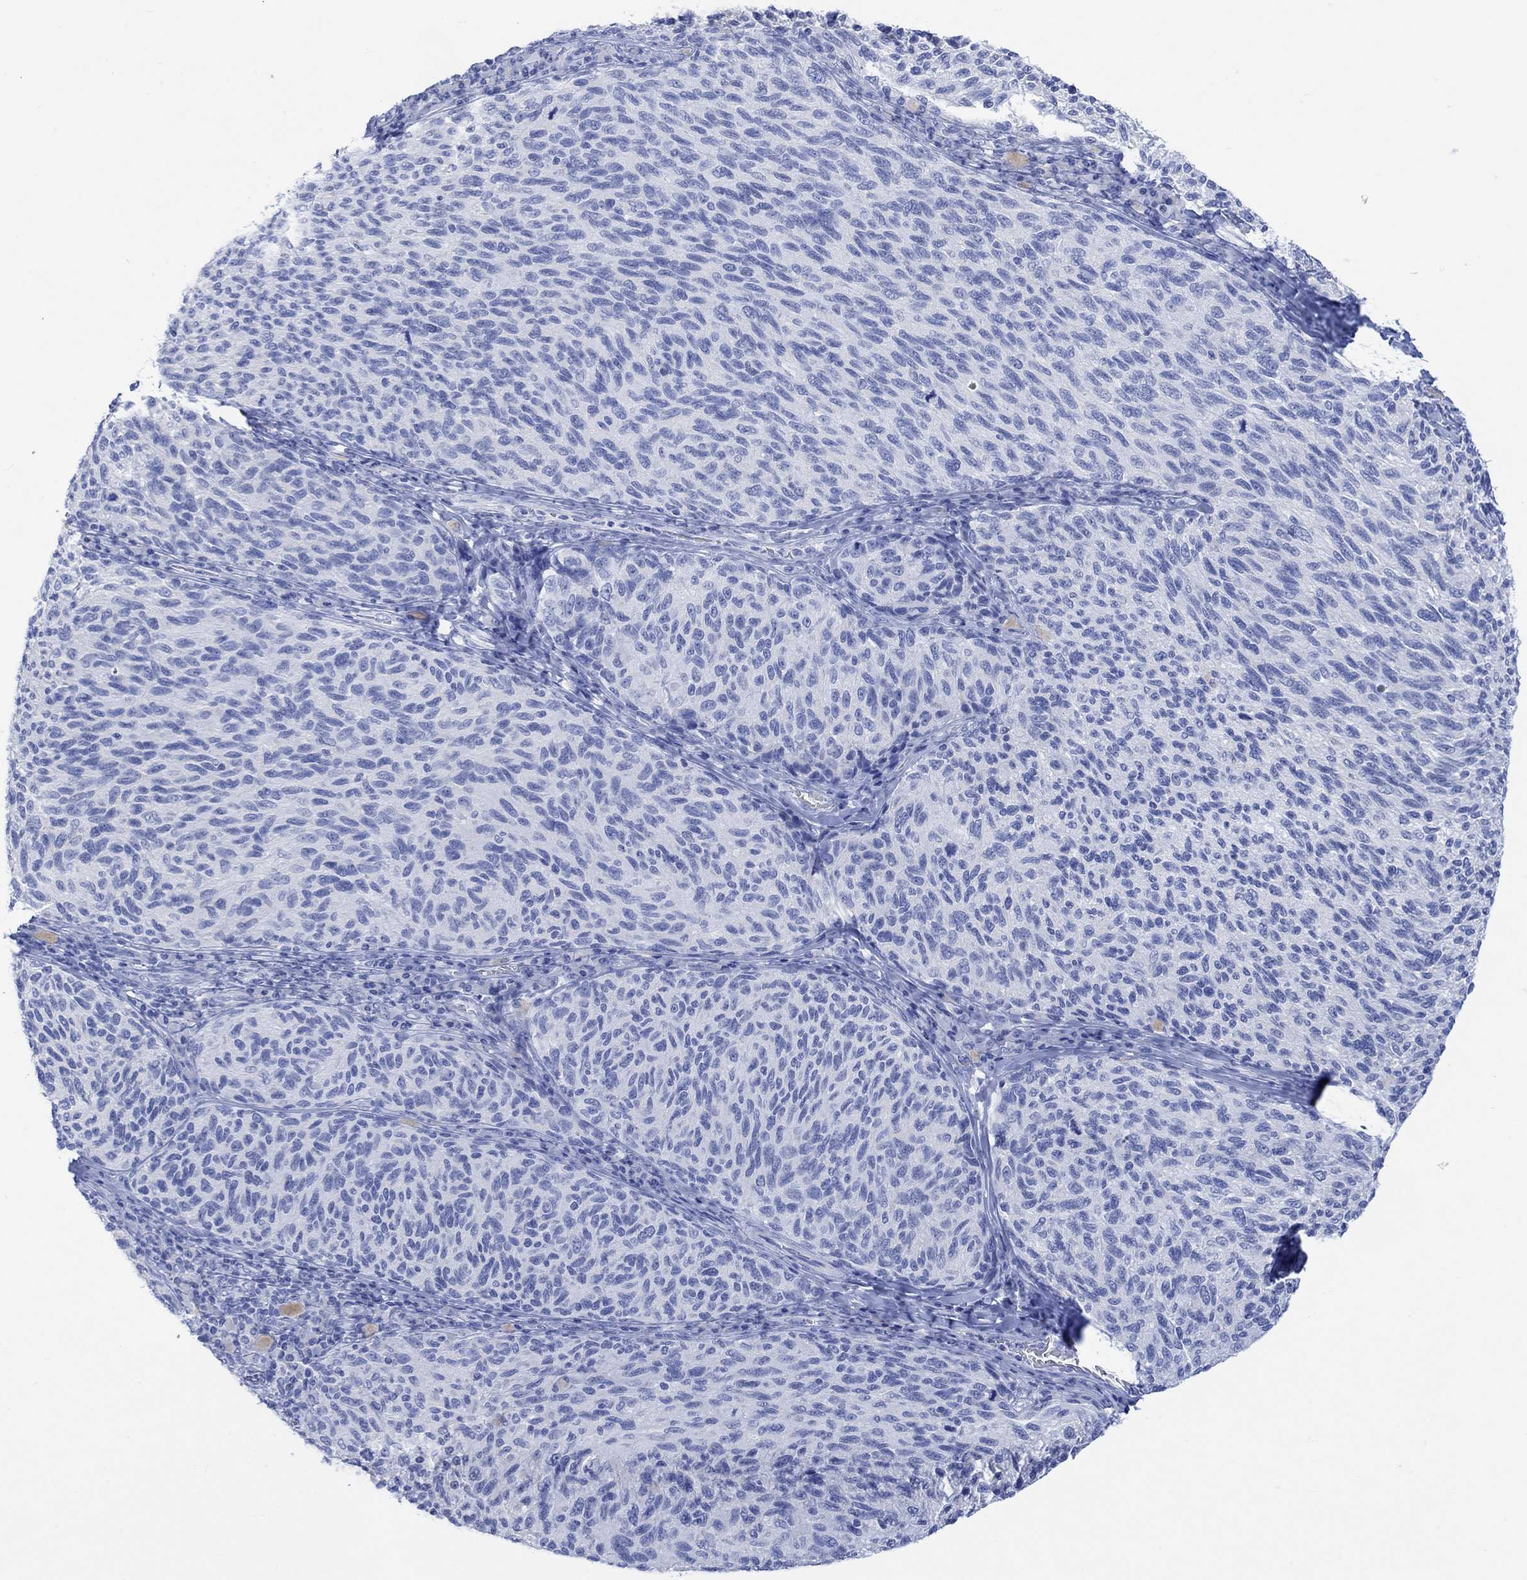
{"staining": {"intensity": "negative", "quantity": "none", "location": "none"}, "tissue": "melanoma", "cell_type": "Tumor cells", "image_type": "cancer", "snomed": [{"axis": "morphology", "description": "Malignant melanoma, NOS"}, {"axis": "topography", "description": "Skin"}], "caption": "Histopathology image shows no significant protein expression in tumor cells of melanoma.", "gene": "CALCA", "patient": {"sex": "female", "age": 73}}